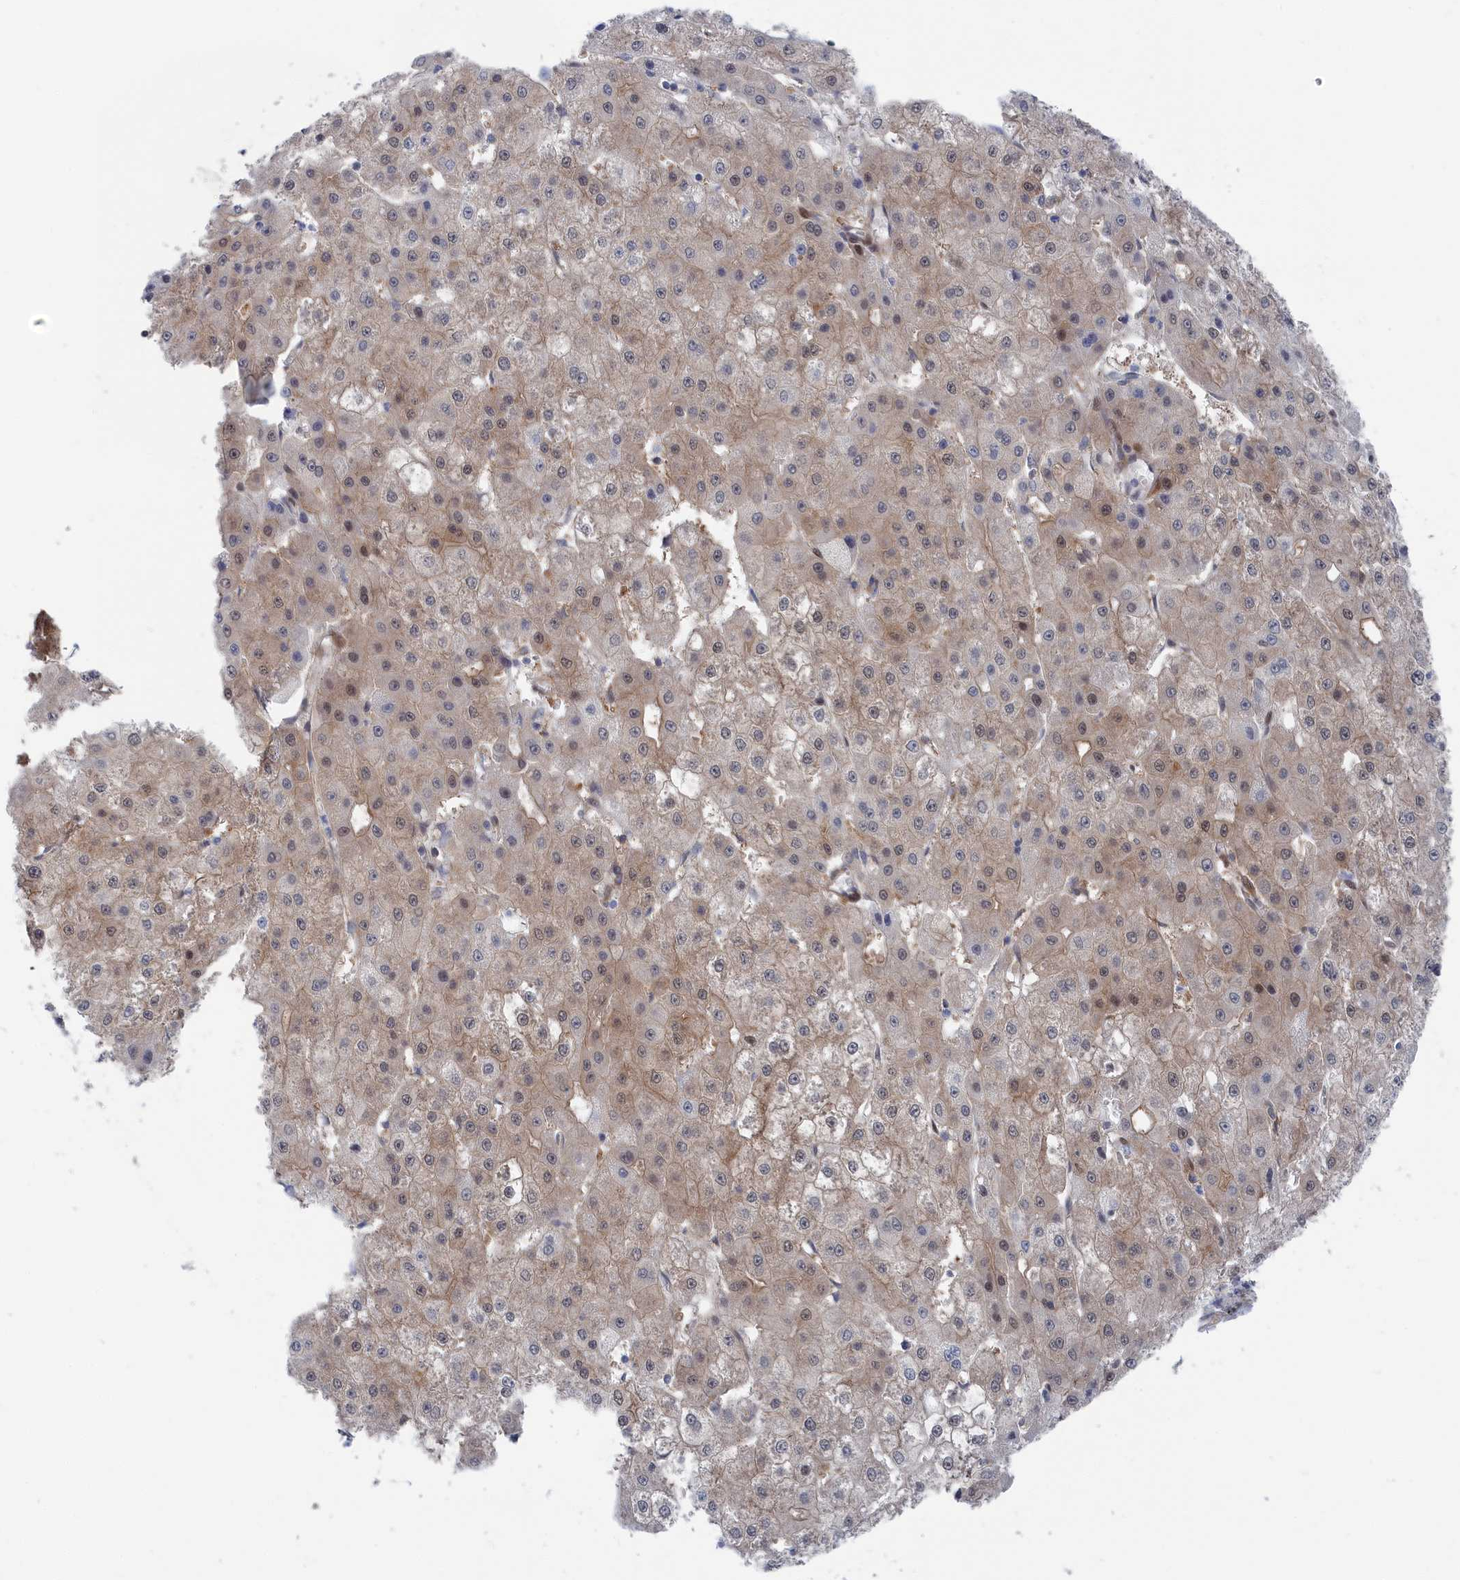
{"staining": {"intensity": "moderate", "quantity": "25%-75%", "location": "nuclear"}, "tissue": "liver cancer", "cell_type": "Tumor cells", "image_type": "cancer", "snomed": [{"axis": "morphology", "description": "Carcinoma, Hepatocellular, NOS"}, {"axis": "topography", "description": "Liver"}], "caption": "Immunohistochemistry histopathology image of hepatocellular carcinoma (liver) stained for a protein (brown), which demonstrates medium levels of moderate nuclear positivity in approximately 25%-75% of tumor cells.", "gene": "IRGQ", "patient": {"sex": "male", "age": 47}}